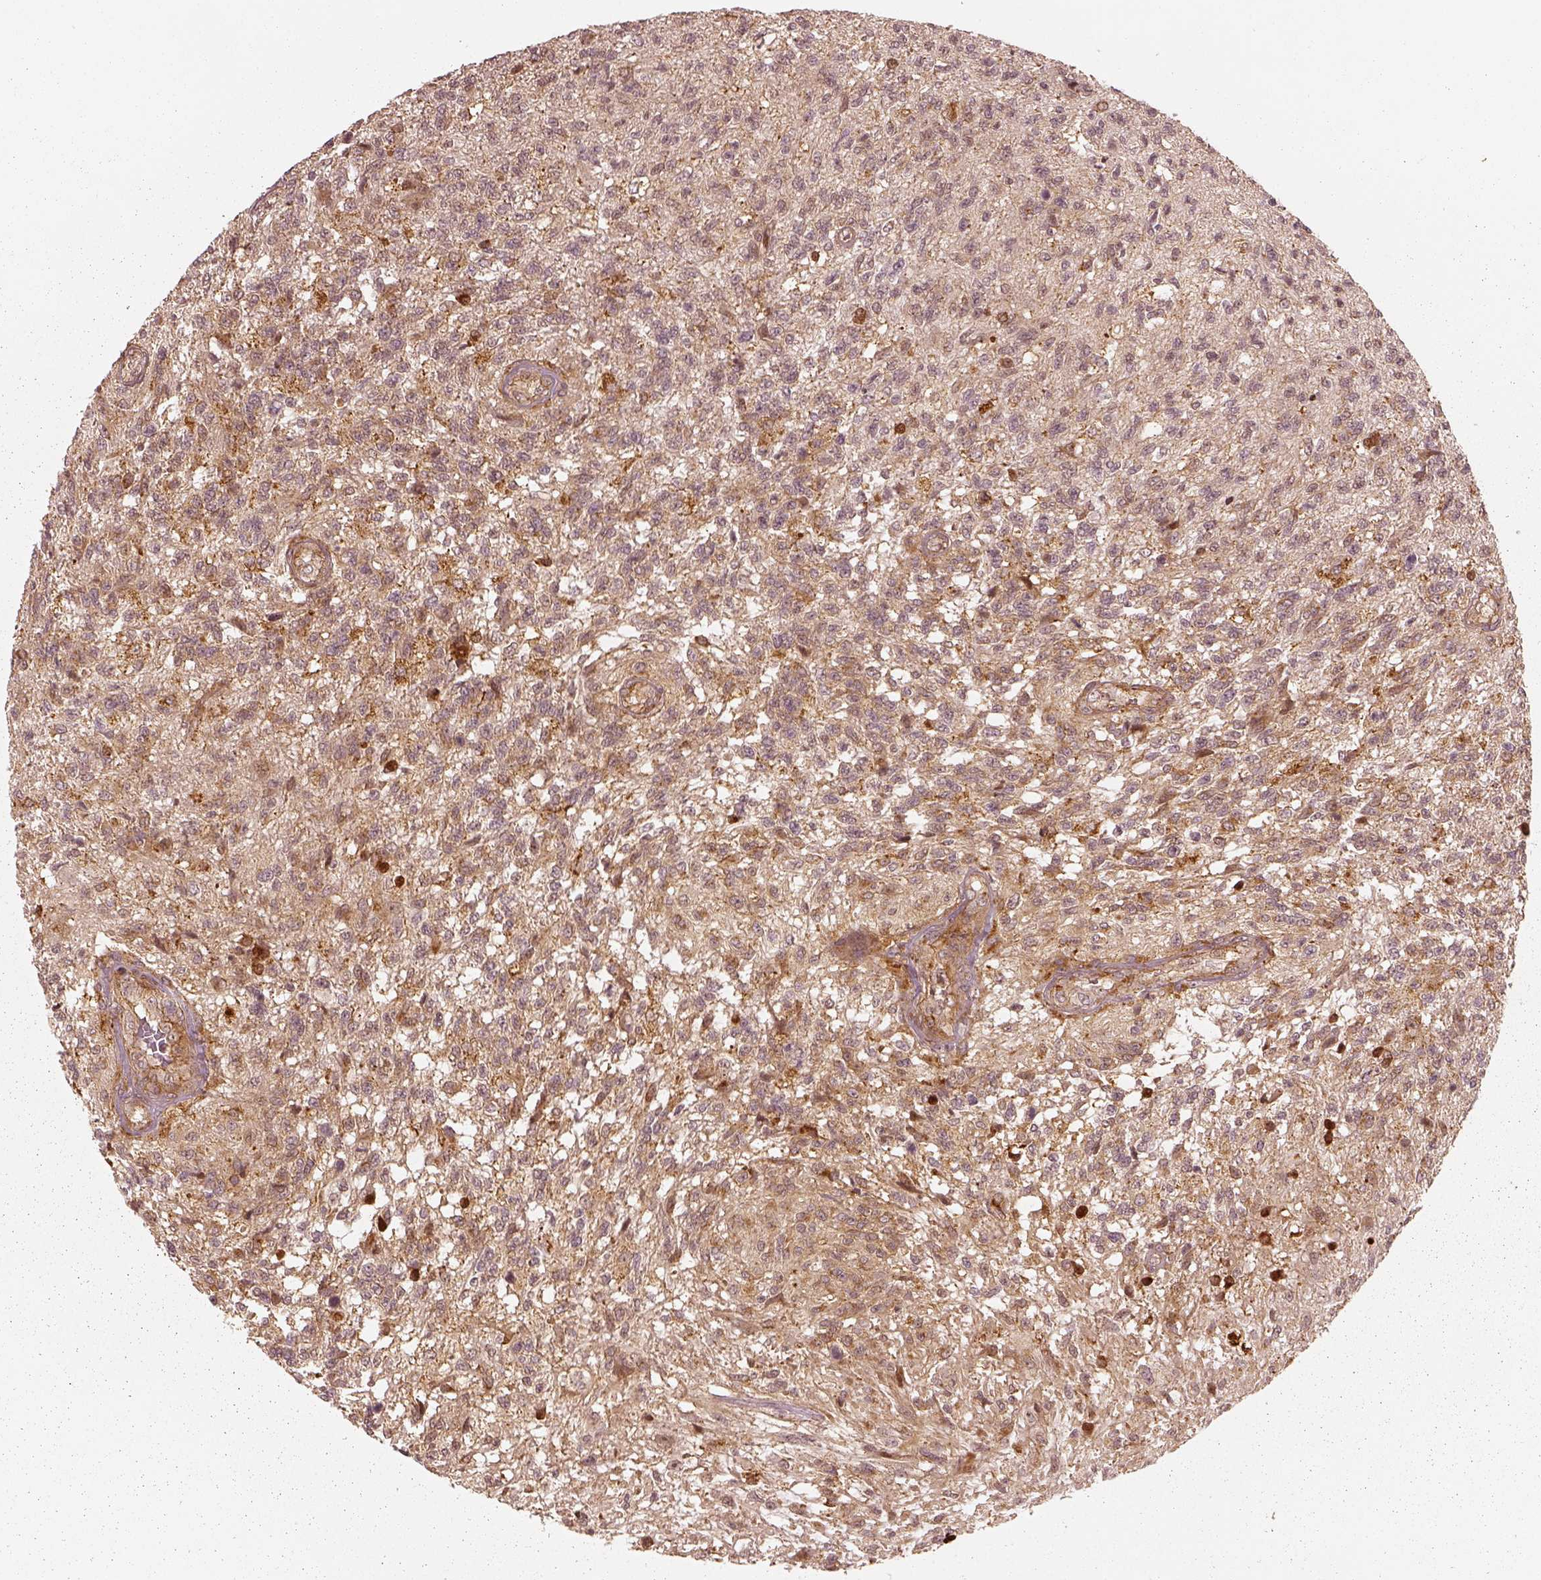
{"staining": {"intensity": "weak", "quantity": "25%-75%", "location": "cytoplasmic/membranous"}, "tissue": "glioma", "cell_type": "Tumor cells", "image_type": "cancer", "snomed": [{"axis": "morphology", "description": "Glioma, malignant, High grade"}, {"axis": "topography", "description": "Brain"}], "caption": "Immunohistochemistry (IHC) (DAB (3,3'-diaminobenzidine)) staining of human glioma exhibits weak cytoplasmic/membranous protein positivity in about 25%-75% of tumor cells.", "gene": "SLC12A9", "patient": {"sex": "male", "age": 56}}